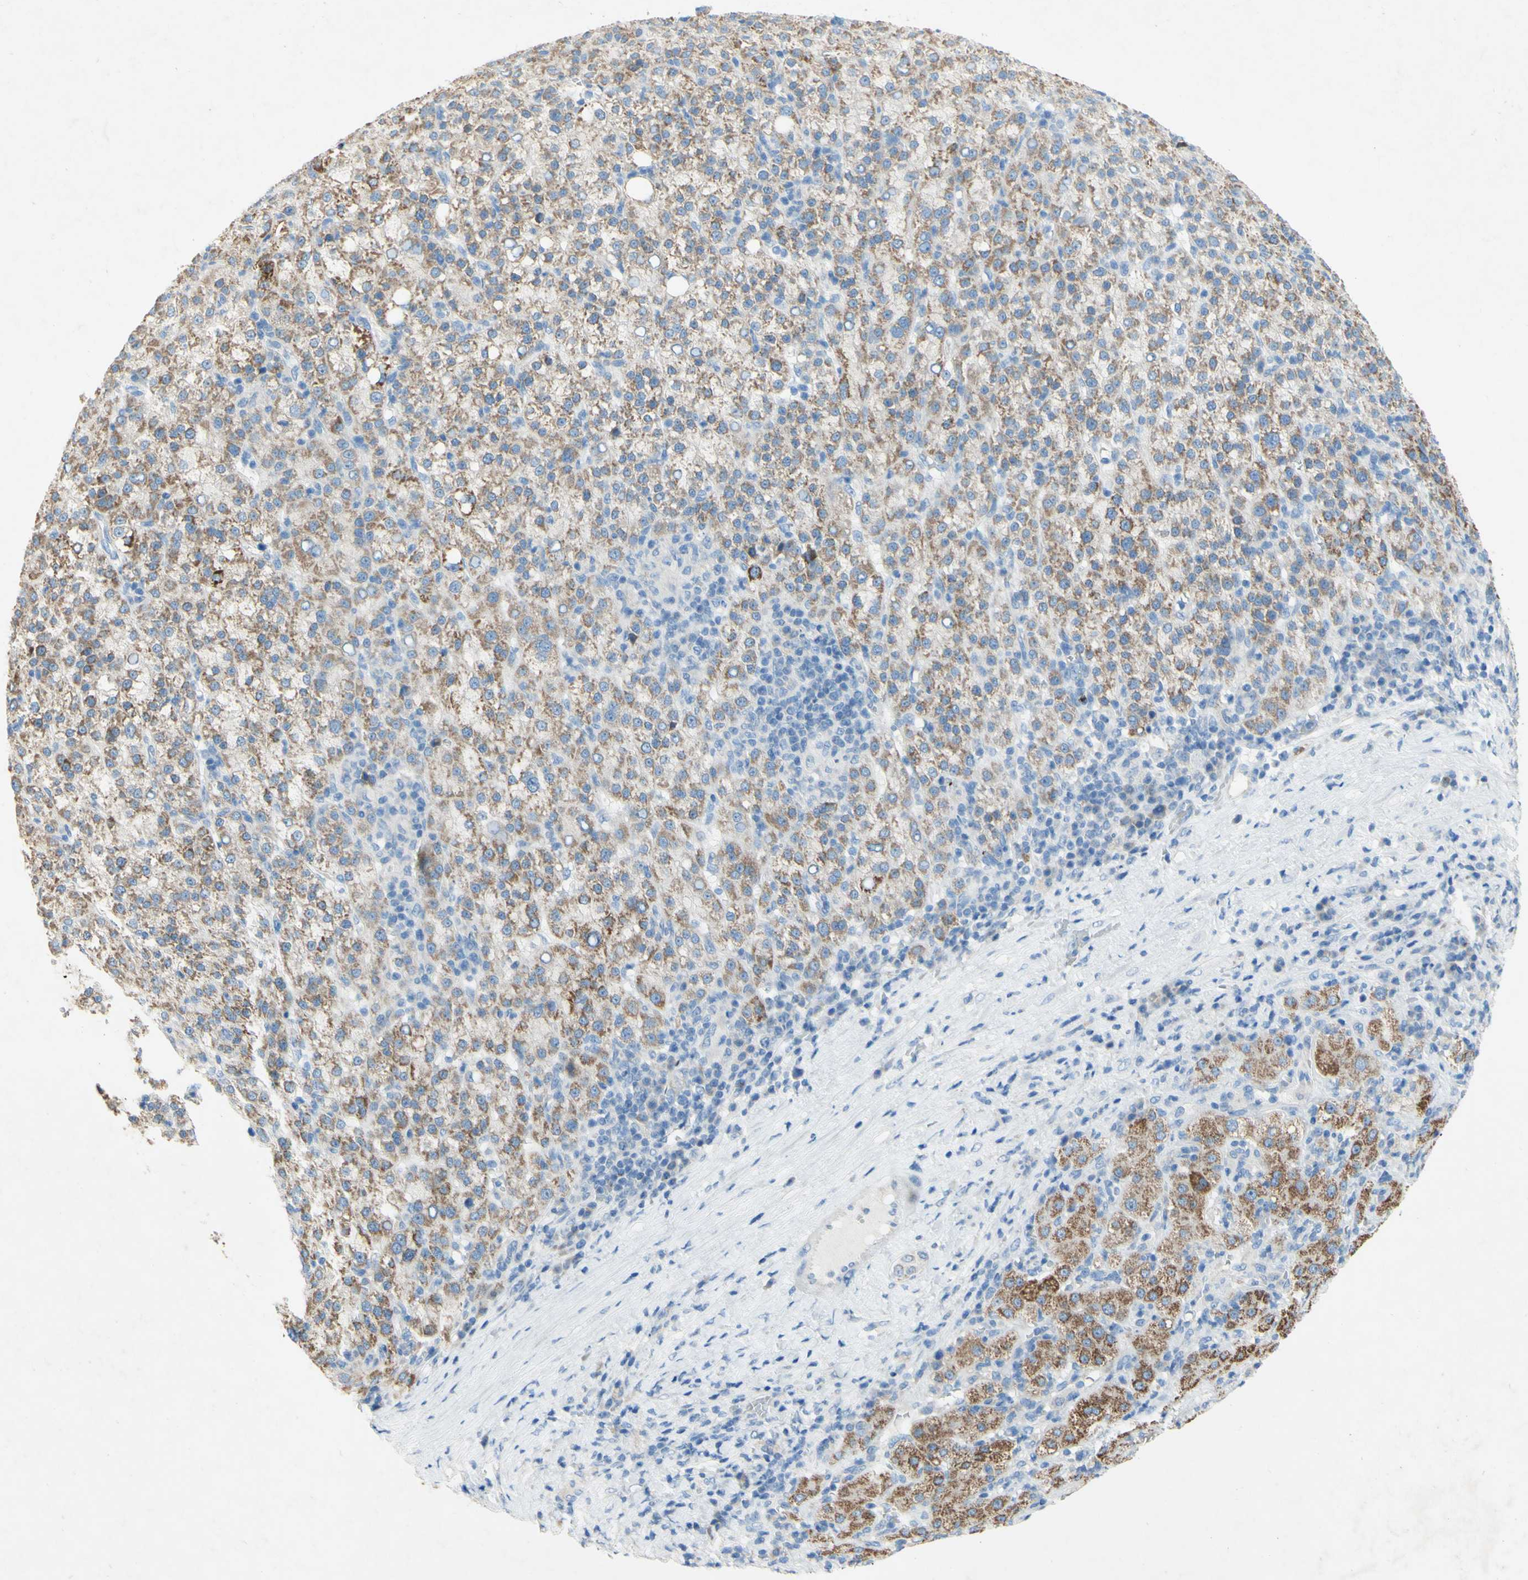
{"staining": {"intensity": "weak", "quantity": ">75%", "location": "cytoplasmic/membranous"}, "tissue": "liver cancer", "cell_type": "Tumor cells", "image_type": "cancer", "snomed": [{"axis": "morphology", "description": "Carcinoma, Hepatocellular, NOS"}, {"axis": "topography", "description": "Liver"}], "caption": "A high-resolution micrograph shows immunohistochemistry staining of liver hepatocellular carcinoma, which shows weak cytoplasmic/membranous expression in about >75% of tumor cells.", "gene": "ACADL", "patient": {"sex": "female", "age": 58}}